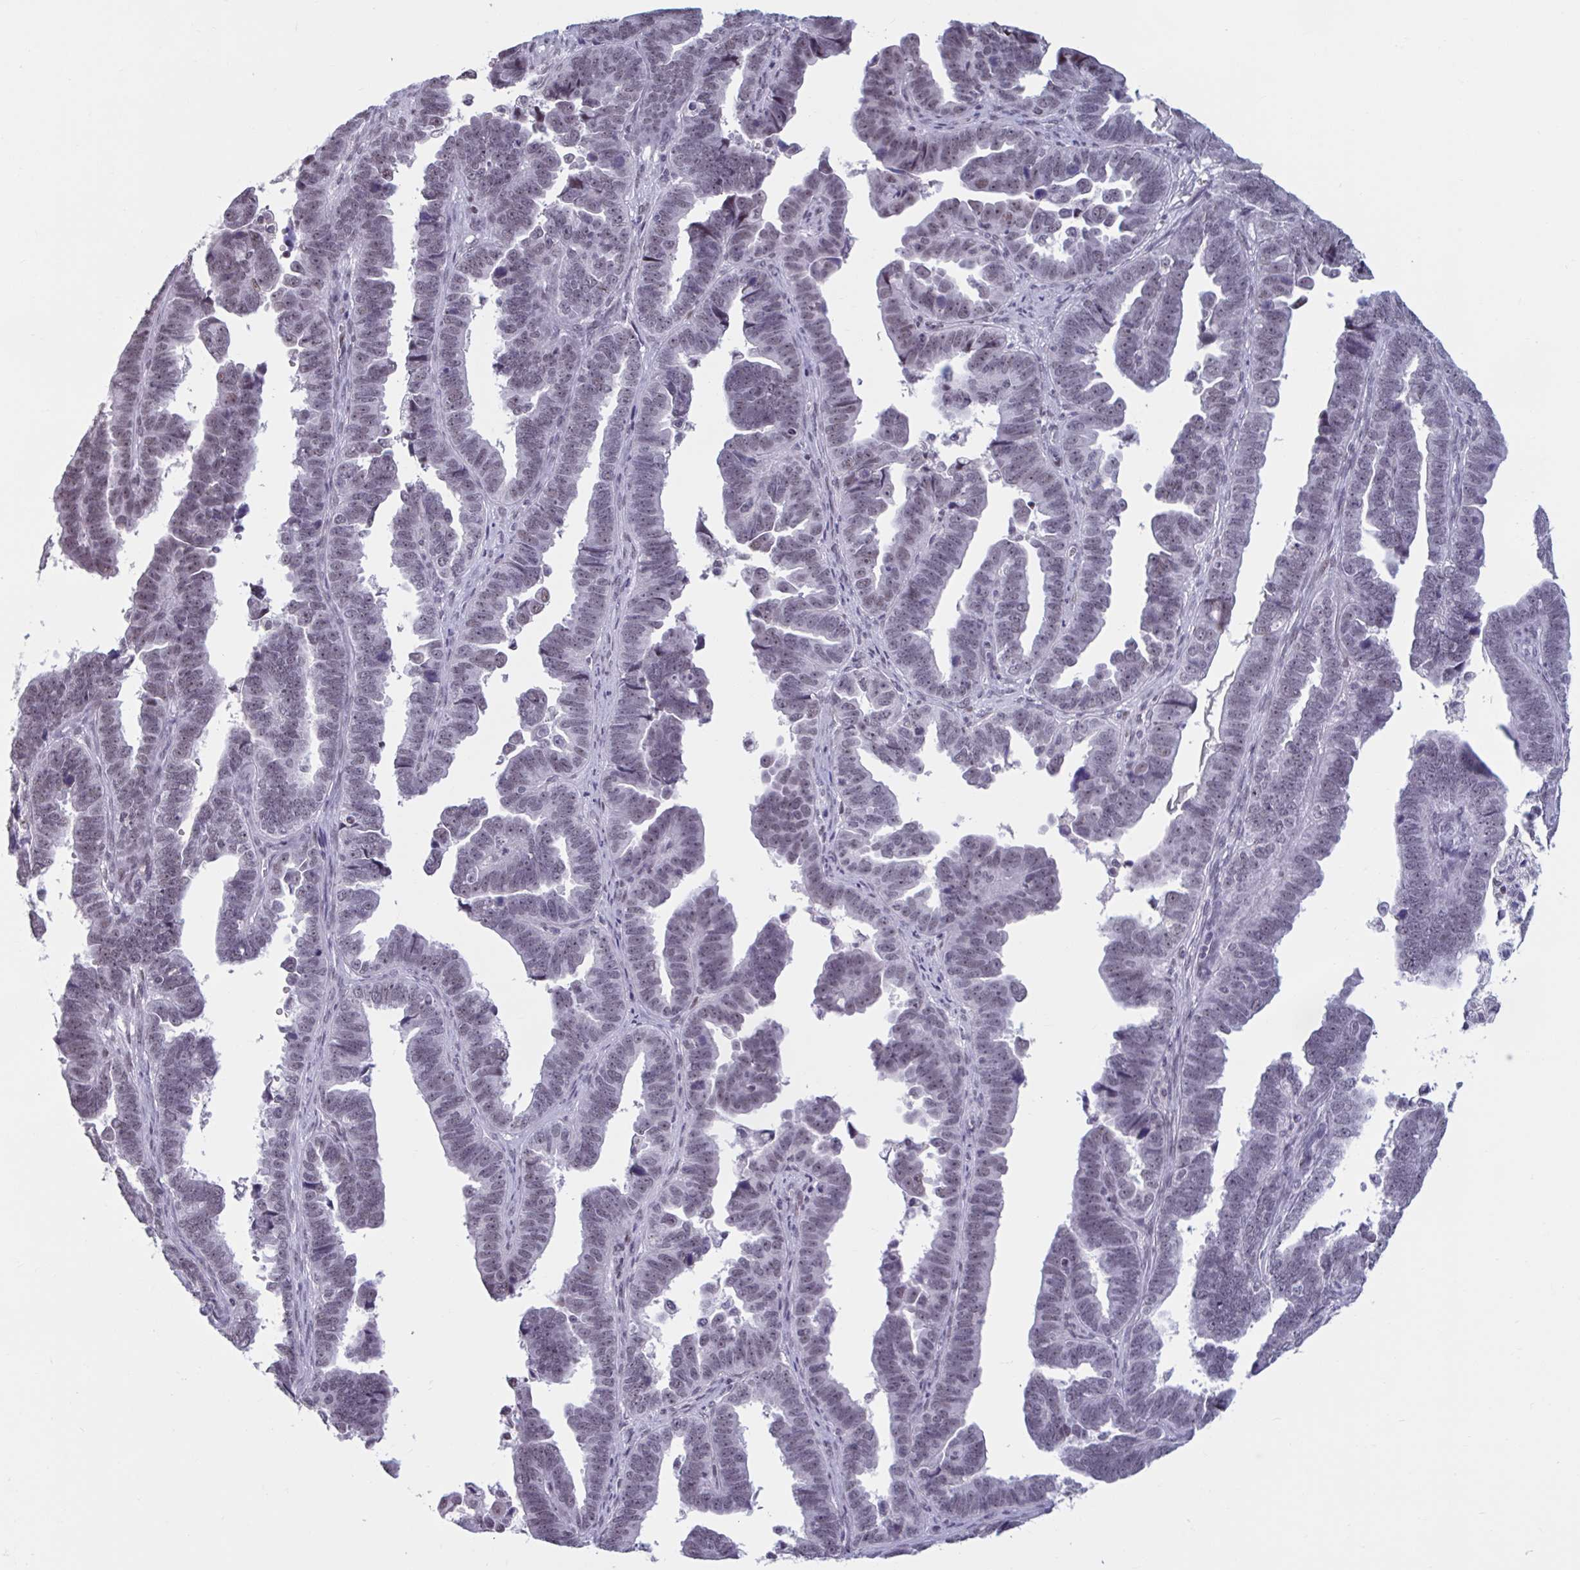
{"staining": {"intensity": "weak", "quantity": "25%-75%", "location": "nuclear"}, "tissue": "endometrial cancer", "cell_type": "Tumor cells", "image_type": "cancer", "snomed": [{"axis": "morphology", "description": "Adenocarcinoma, NOS"}, {"axis": "topography", "description": "Endometrium"}], "caption": "DAB (3,3'-diaminobenzidine) immunohistochemical staining of endometrial cancer displays weak nuclear protein staining in about 25%-75% of tumor cells. The staining is performed using DAB (3,3'-diaminobenzidine) brown chromogen to label protein expression. The nuclei are counter-stained blue using hematoxylin.", "gene": "HSD17B6", "patient": {"sex": "female", "age": 75}}